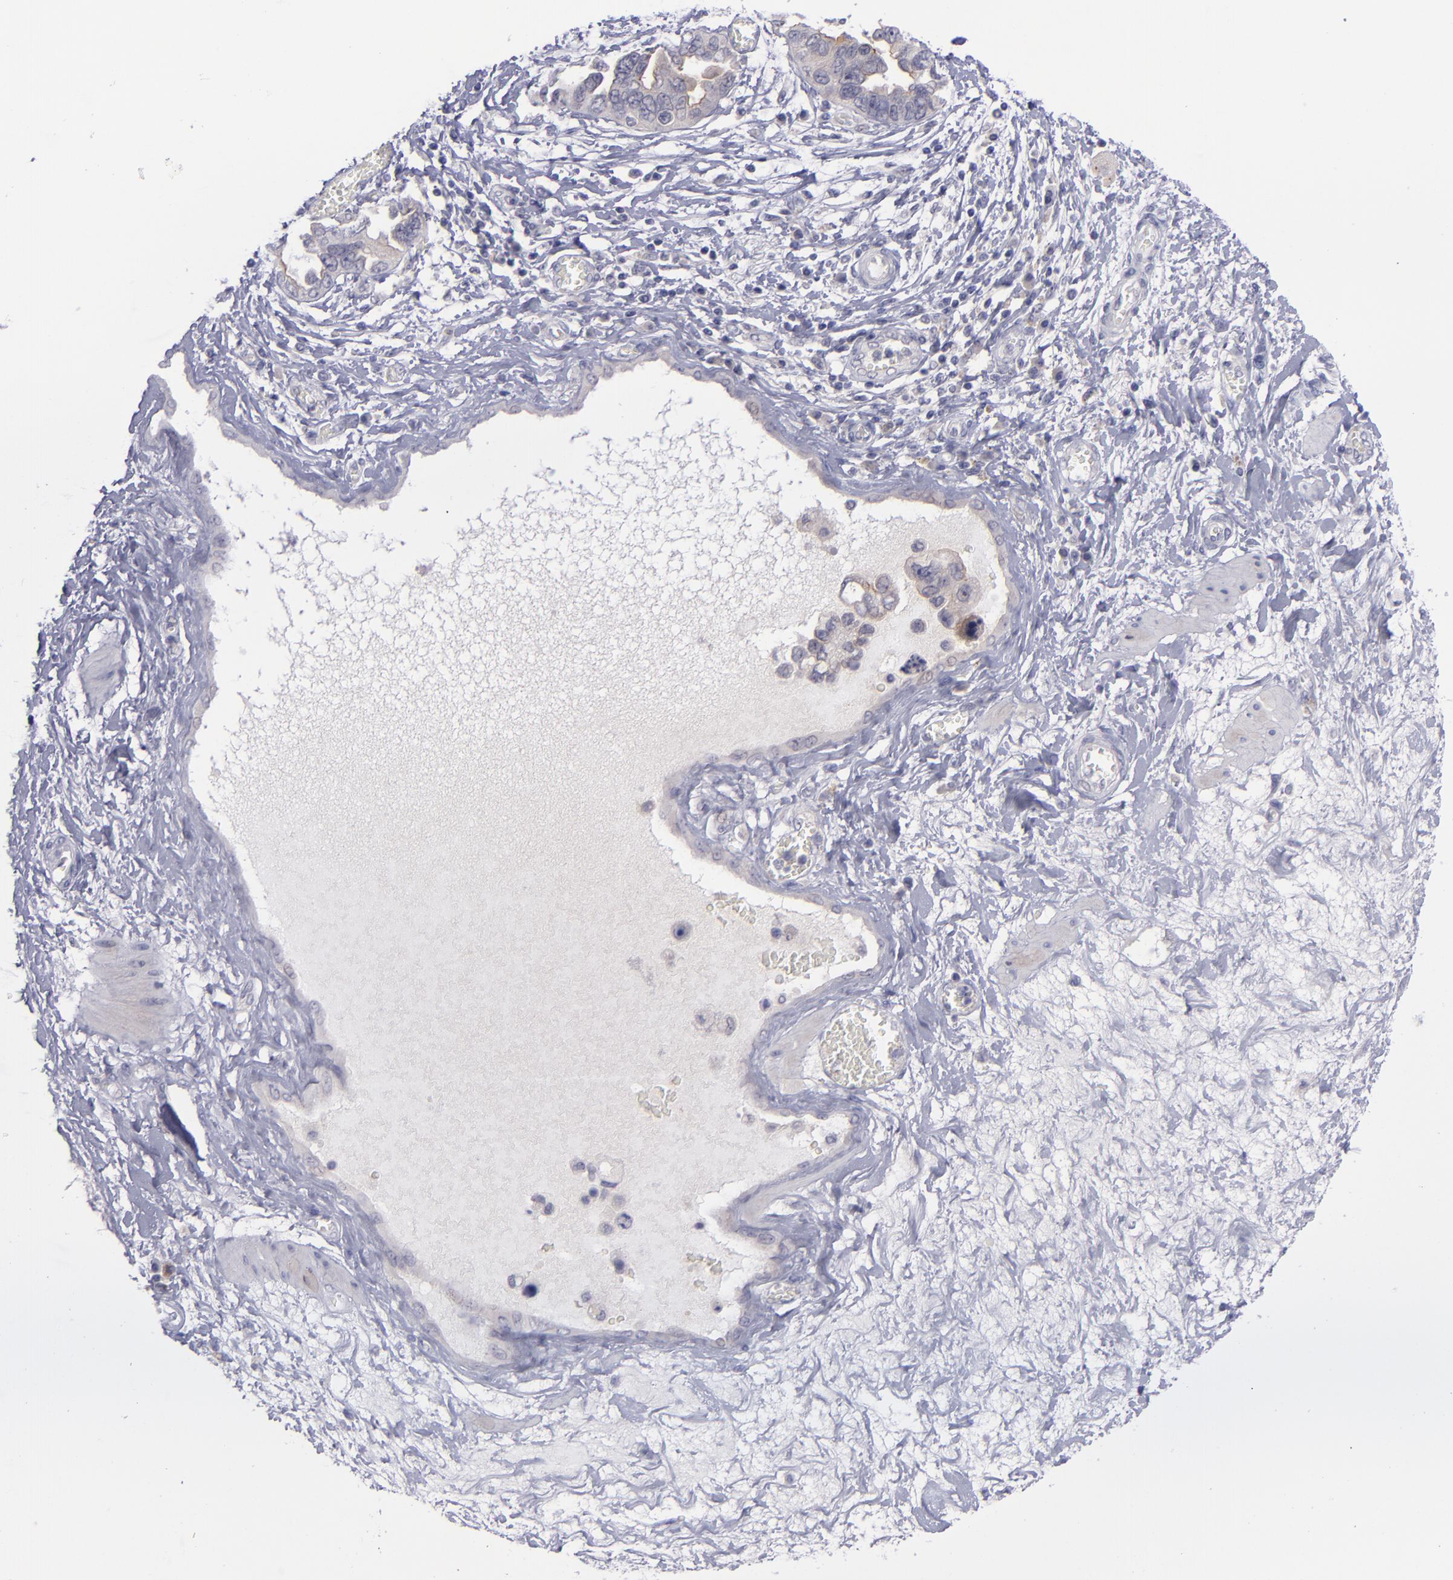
{"staining": {"intensity": "weak", "quantity": "25%-75%", "location": "cytoplasmic/membranous"}, "tissue": "ovarian cancer", "cell_type": "Tumor cells", "image_type": "cancer", "snomed": [{"axis": "morphology", "description": "Cystadenocarcinoma, serous, NOS"}, {"axis": "topography", "description": "Ovary"}], "caption": "DAB immunohistochemical staining of ovarian serous cystadenocarcinoma demonstrates weak cytoplasmic/membranous protein staining in about 25%-75% of tumor cells.", "gene": "EVPL", "patient": {"sex": "female", "age": 63}}